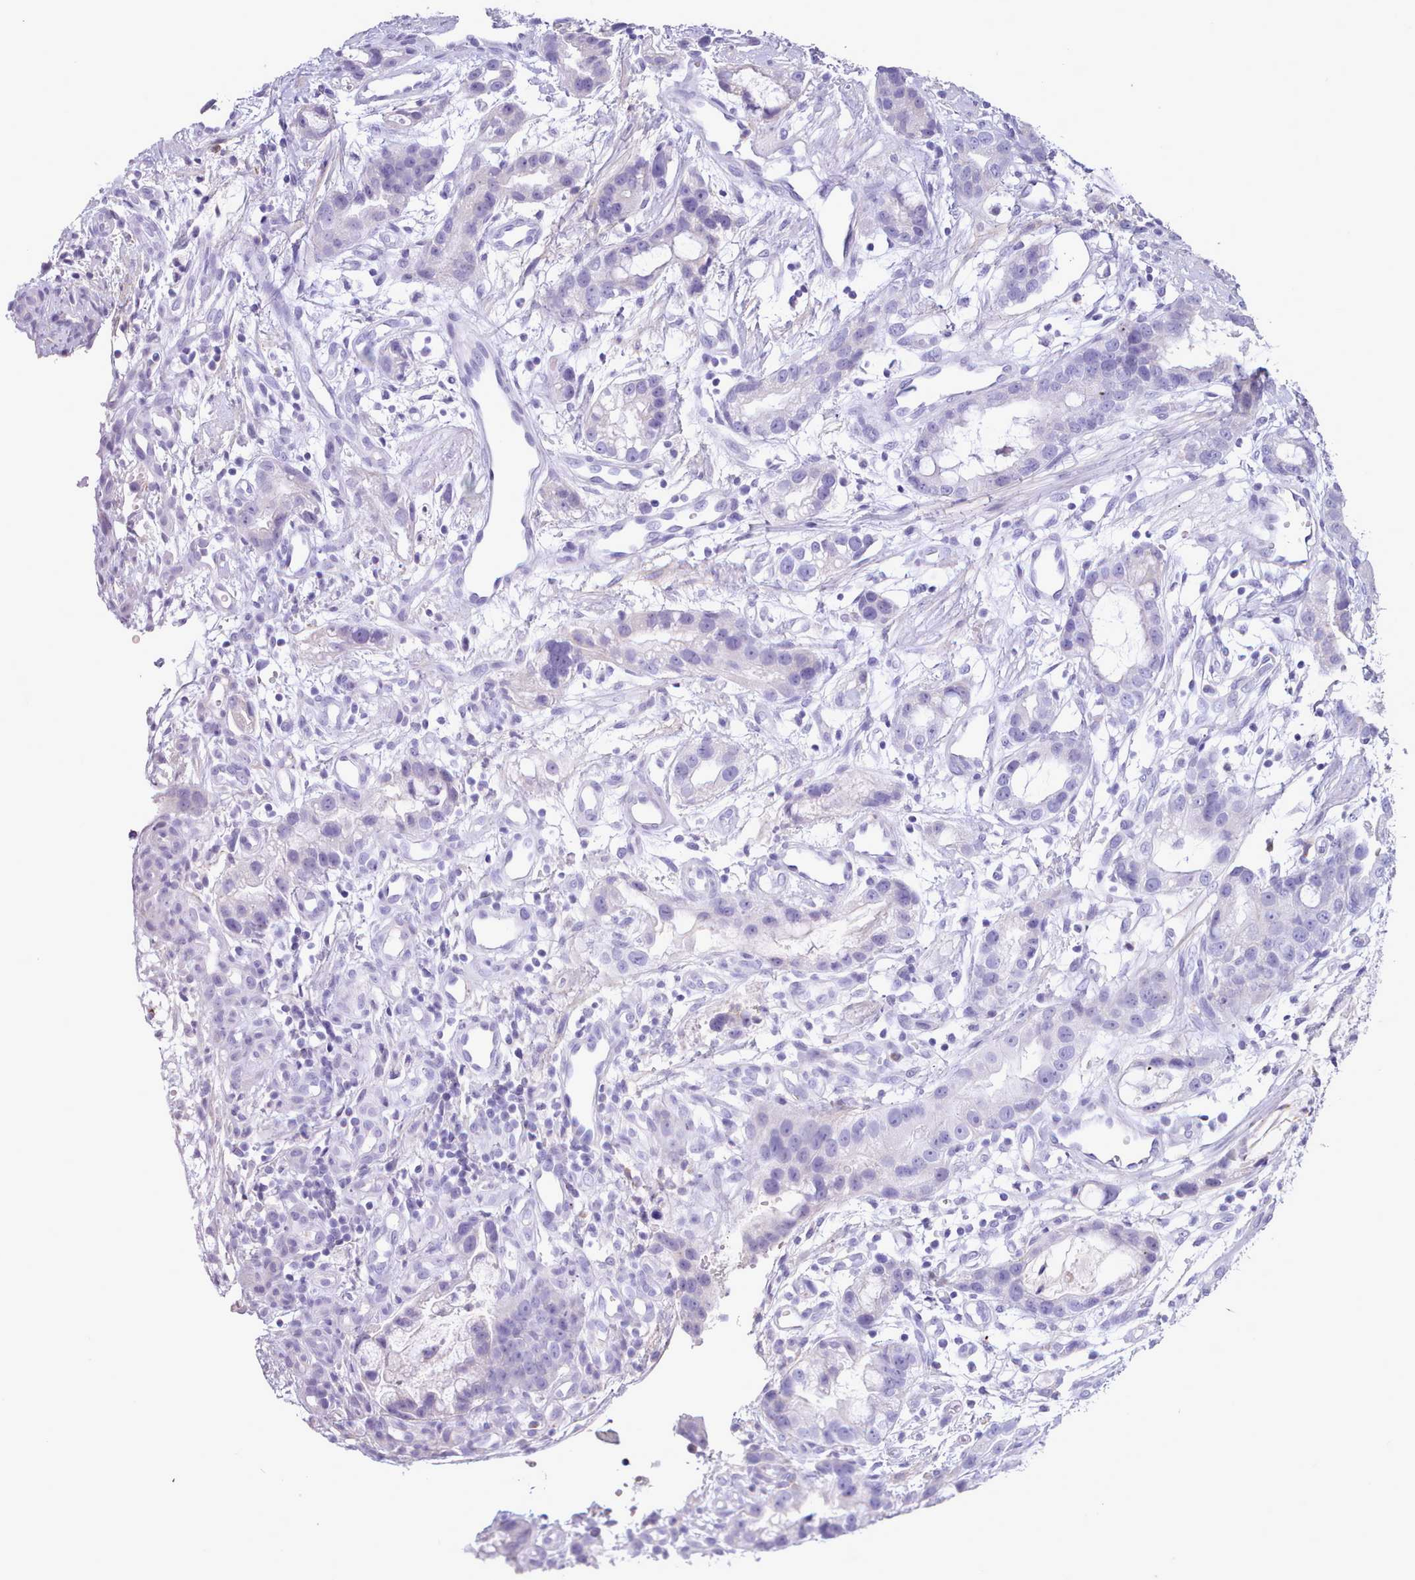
{"staining": {"intensity": "negative", "quantity": "none", "location": "none"}, "tissue": "stomach cancer", "cell_type": "Tumor cells", "image_type": "cancer", "snomed": [{"axis": "morphology", "description": "Adenocarcinoma, NOS"}, {"axis": "topography", "description": "Stomach"}], "caption": "The photomicrograph shows no staining of tumor cells in stomach cancer (adenocarcinoma).", "gene": "CYP2A13", "patient": {"sex": "male", "age": 55}}